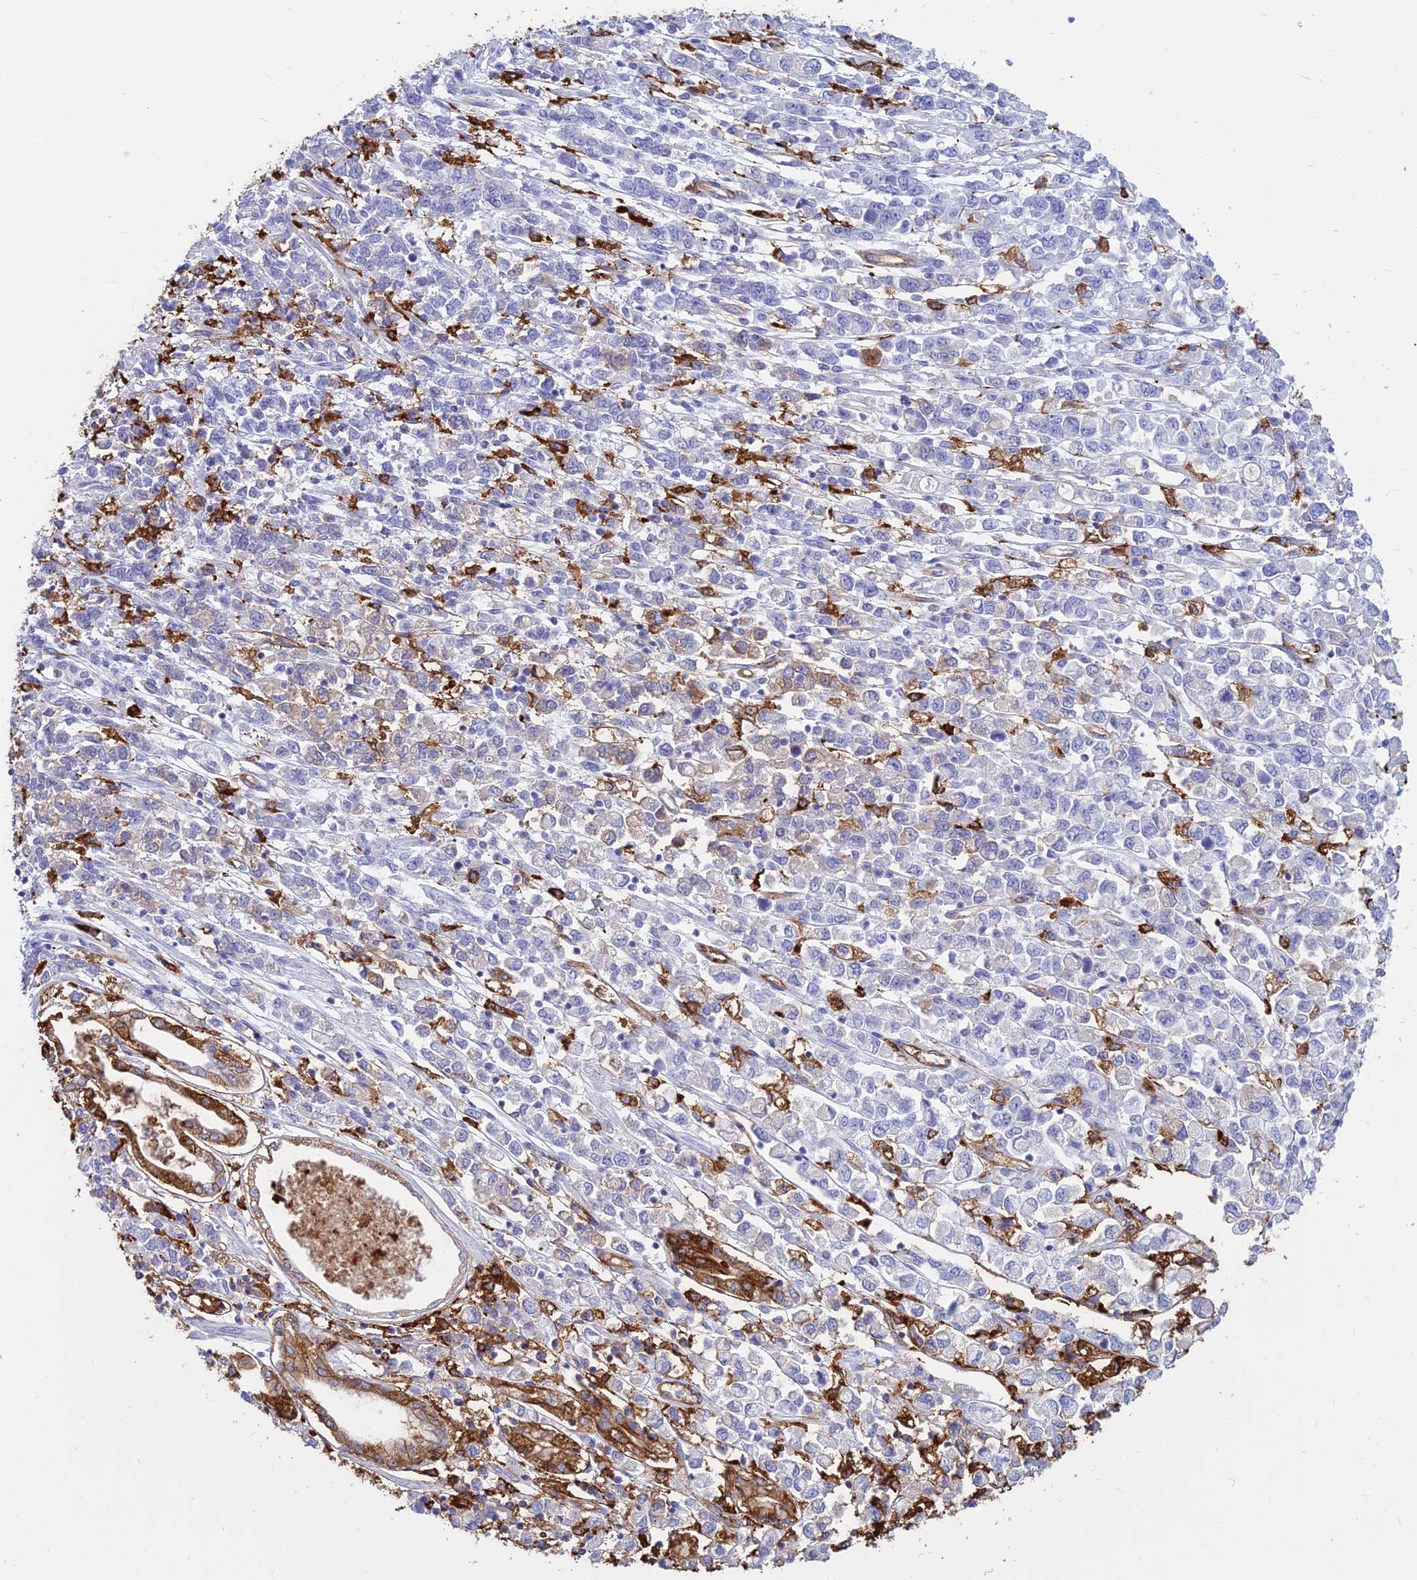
{"staining": {"intensity": "moderate", "quantity": "<25%", "location": "cytoplasmic/membranous"}, "tissue": "stomach cancer", "cell_type": "Tumor cells", "image_type": "cancer", "snomed": [{"axis": "morphology", "description": "Adenocarcinoma, NOS"}, {"axis": "topography", "description": "Stomach"}], "caption": "Adenocarcinoma (stomach) was stained to show a protein in brown. There is low levels of moderate cytoplasmic/membranous positivity in about <25% of tumor cells.", "gene": "HLA-DRB1", "patient": {"sex": "female", "age": 76}}